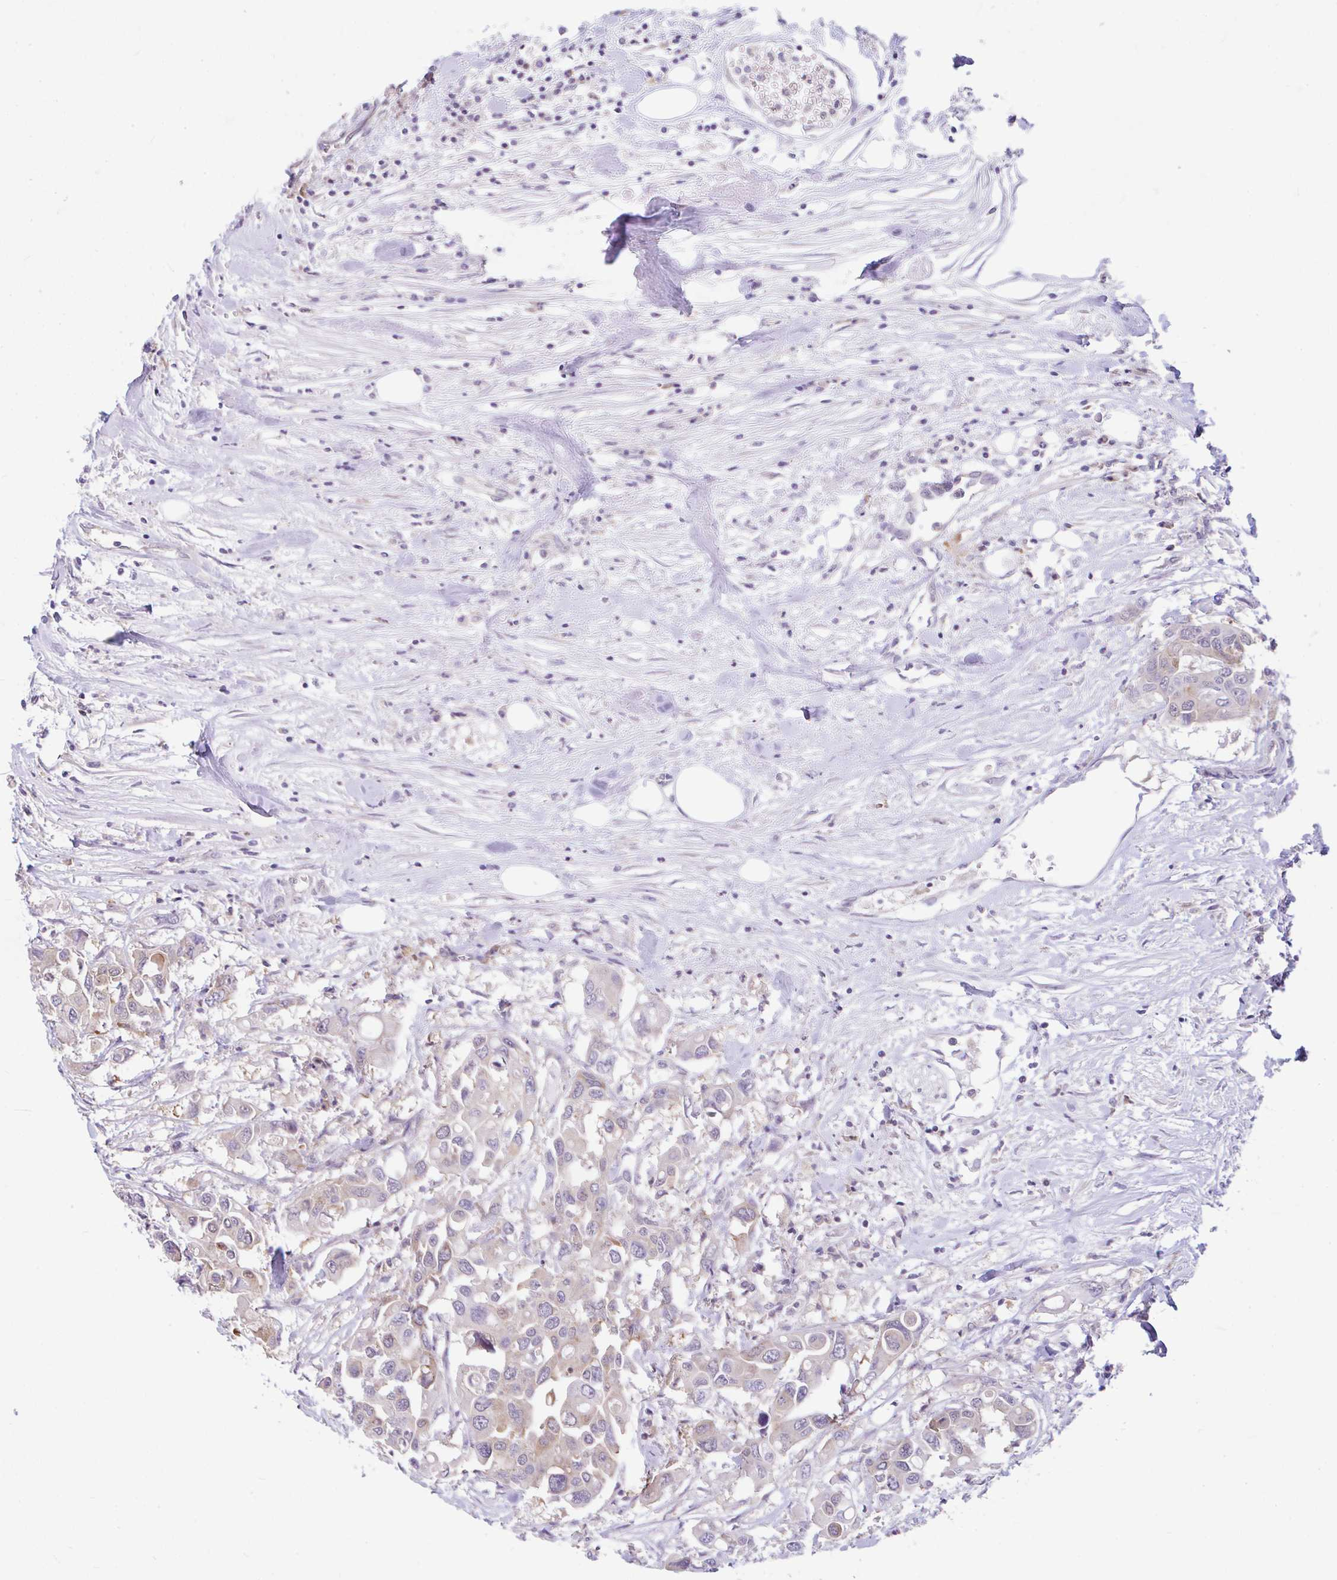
{"staining": {"intensity": "moderate", "quantity": "<25%", "location": "cytoplasmic/membranous"}, "tissue": "colorectal cancer", "cell_type": "Tumor cells", "image_type": "cancer", "snomed": [{"axis": "morphology", "description": "Adenocarcinoma, NOS"}, {"axis": "topography", "description": "Colon"}], "caption": "High-power microscopy captured an IHC photomicrograph of colorectal adenocarcinoma, revealing moderate cytoplasmic/membranous expression in about <25% of tumor cells.", "gene": "RALBP1", "patient": {"sex": "male", "age": 77}}